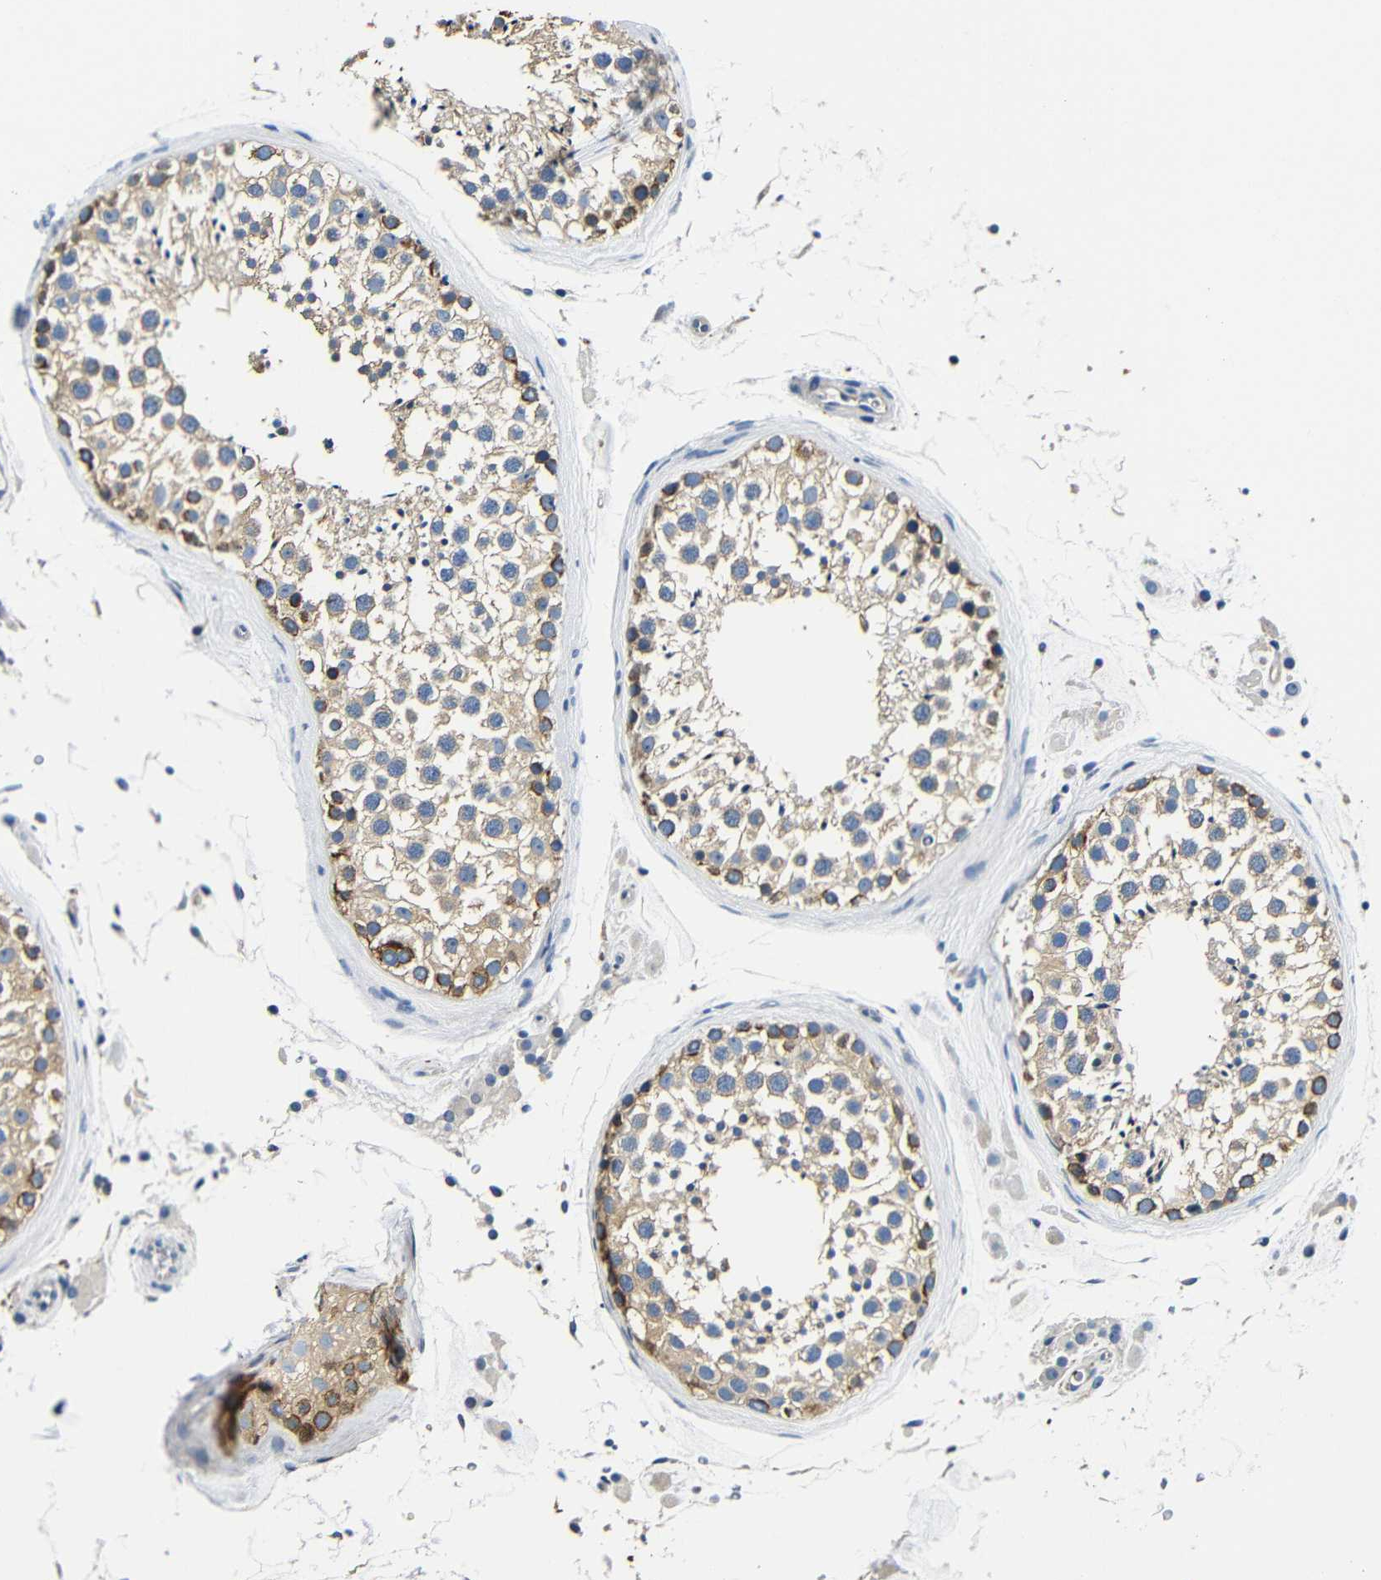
{"staining": {"intensity": "weak", "quantity": "25%-75%", "location": "cytoplasmic/membranous"}, "tissue": "testis", "cell_type": "Cells in seminiferous ducts", "image_type": "normal", "snomed": [{"axis": "morphology", "description": "Normal tissue, NOS"}, {"axis": "topography", "description": "Testis"}], "caption": "Protein staining of unremarkable testis reveals weak cytoplasmic/membranous expression in approximately 25%-75% of cells in seminiferous ducts. Nuclei are stained in blue.", "gene": "GP1BA", "patient": {"sex": "male", "age": 46}}